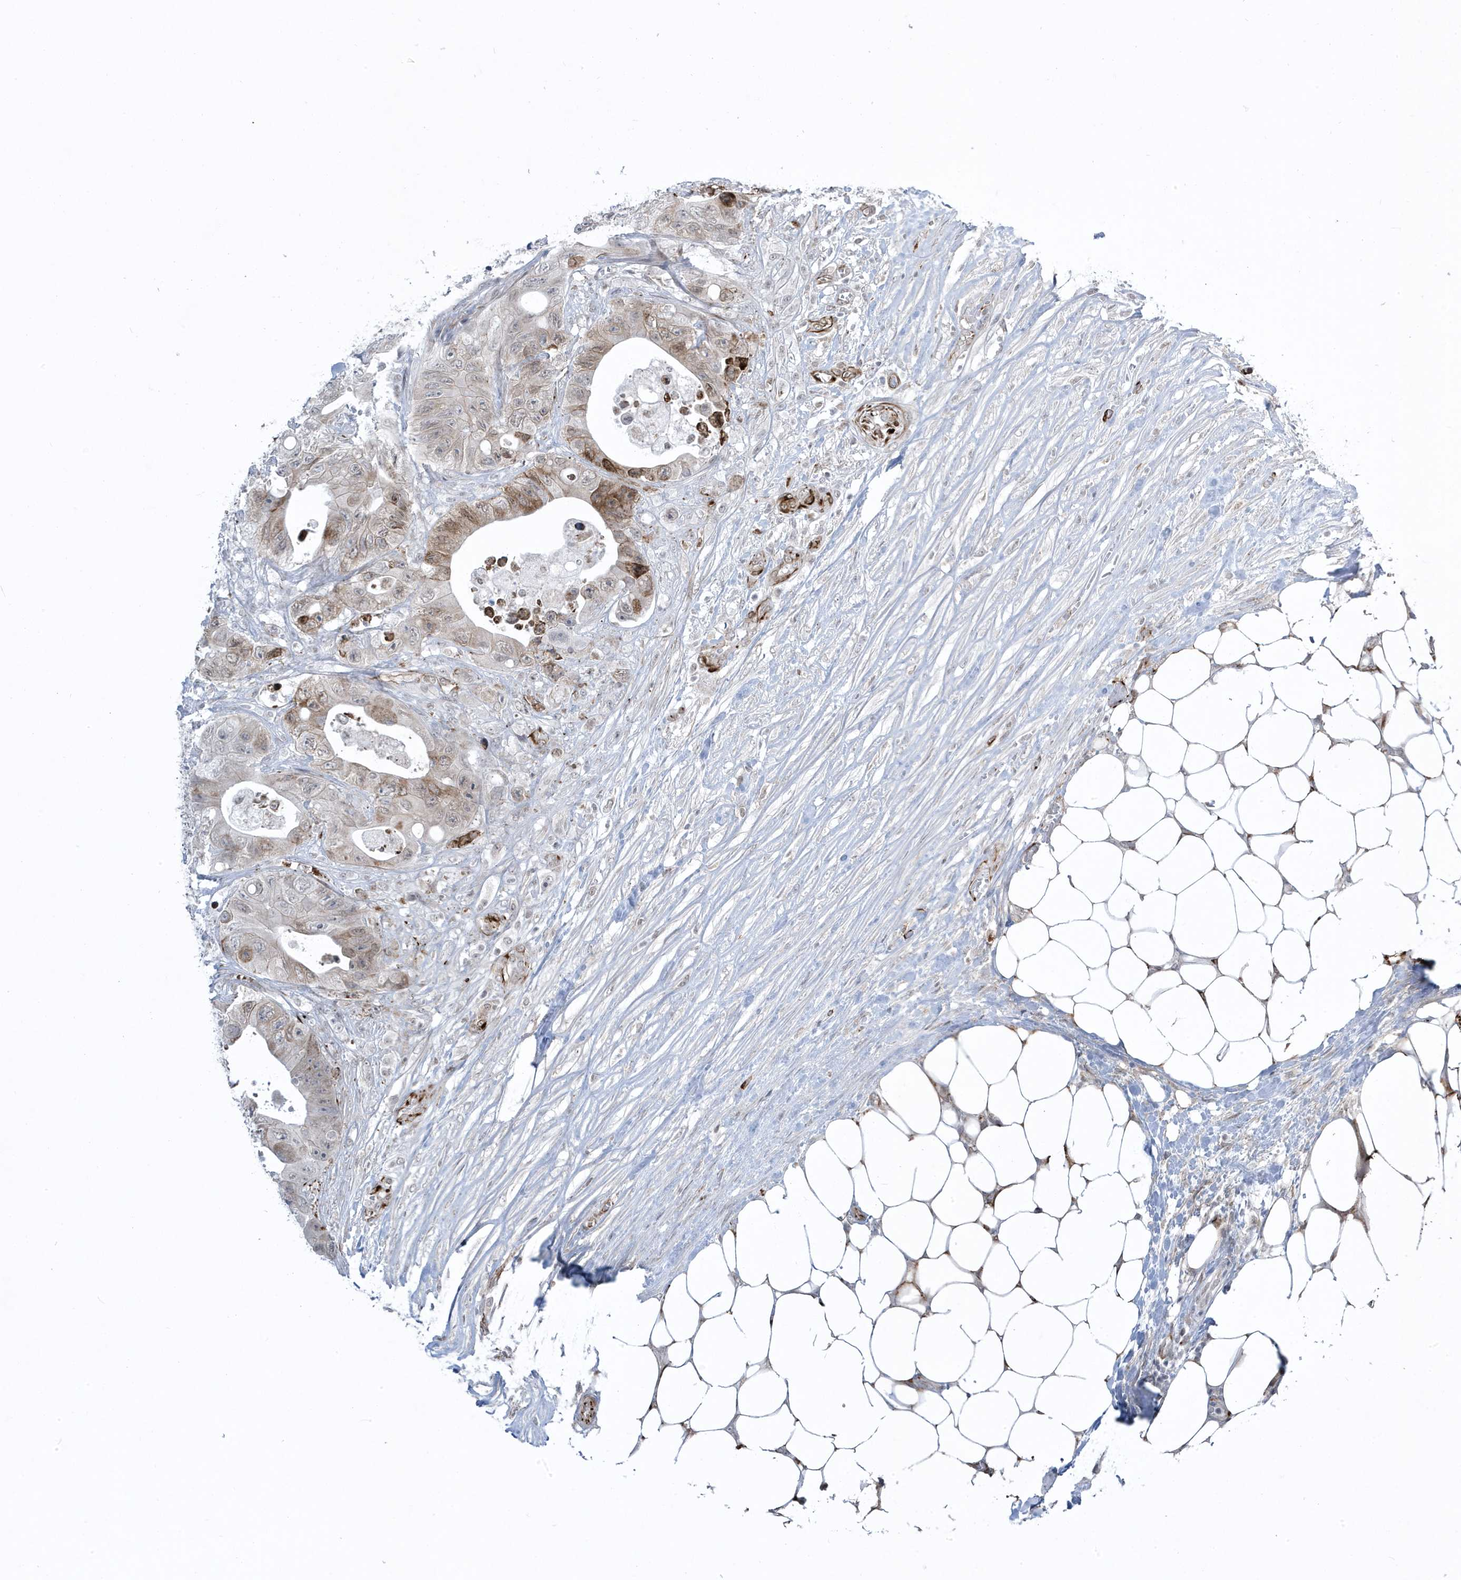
{"staining": {"intensity": "moderate", "quantity": ">75%", "location": "cytoplasmic/membranous,nuclear"}, "tissue": "colorectal cancer", "cell_type": "Tumor cells", "image_type": "cancer", "snomed": [{"axis": "morphology", "description": "Adenocarcinoma, NOS"}, {"axis": "topography", "description": "Colon"}], "caption": "Moderate cytoplasmic/membranous and nuclear positivity for a protein is present in about >75% of tumor cells of adenocarcinoma (colorectal) using immunohistochemistry (IHC).", "gene": "ADAMTSL3", "patient": {"sex": "female", "age": 46}}